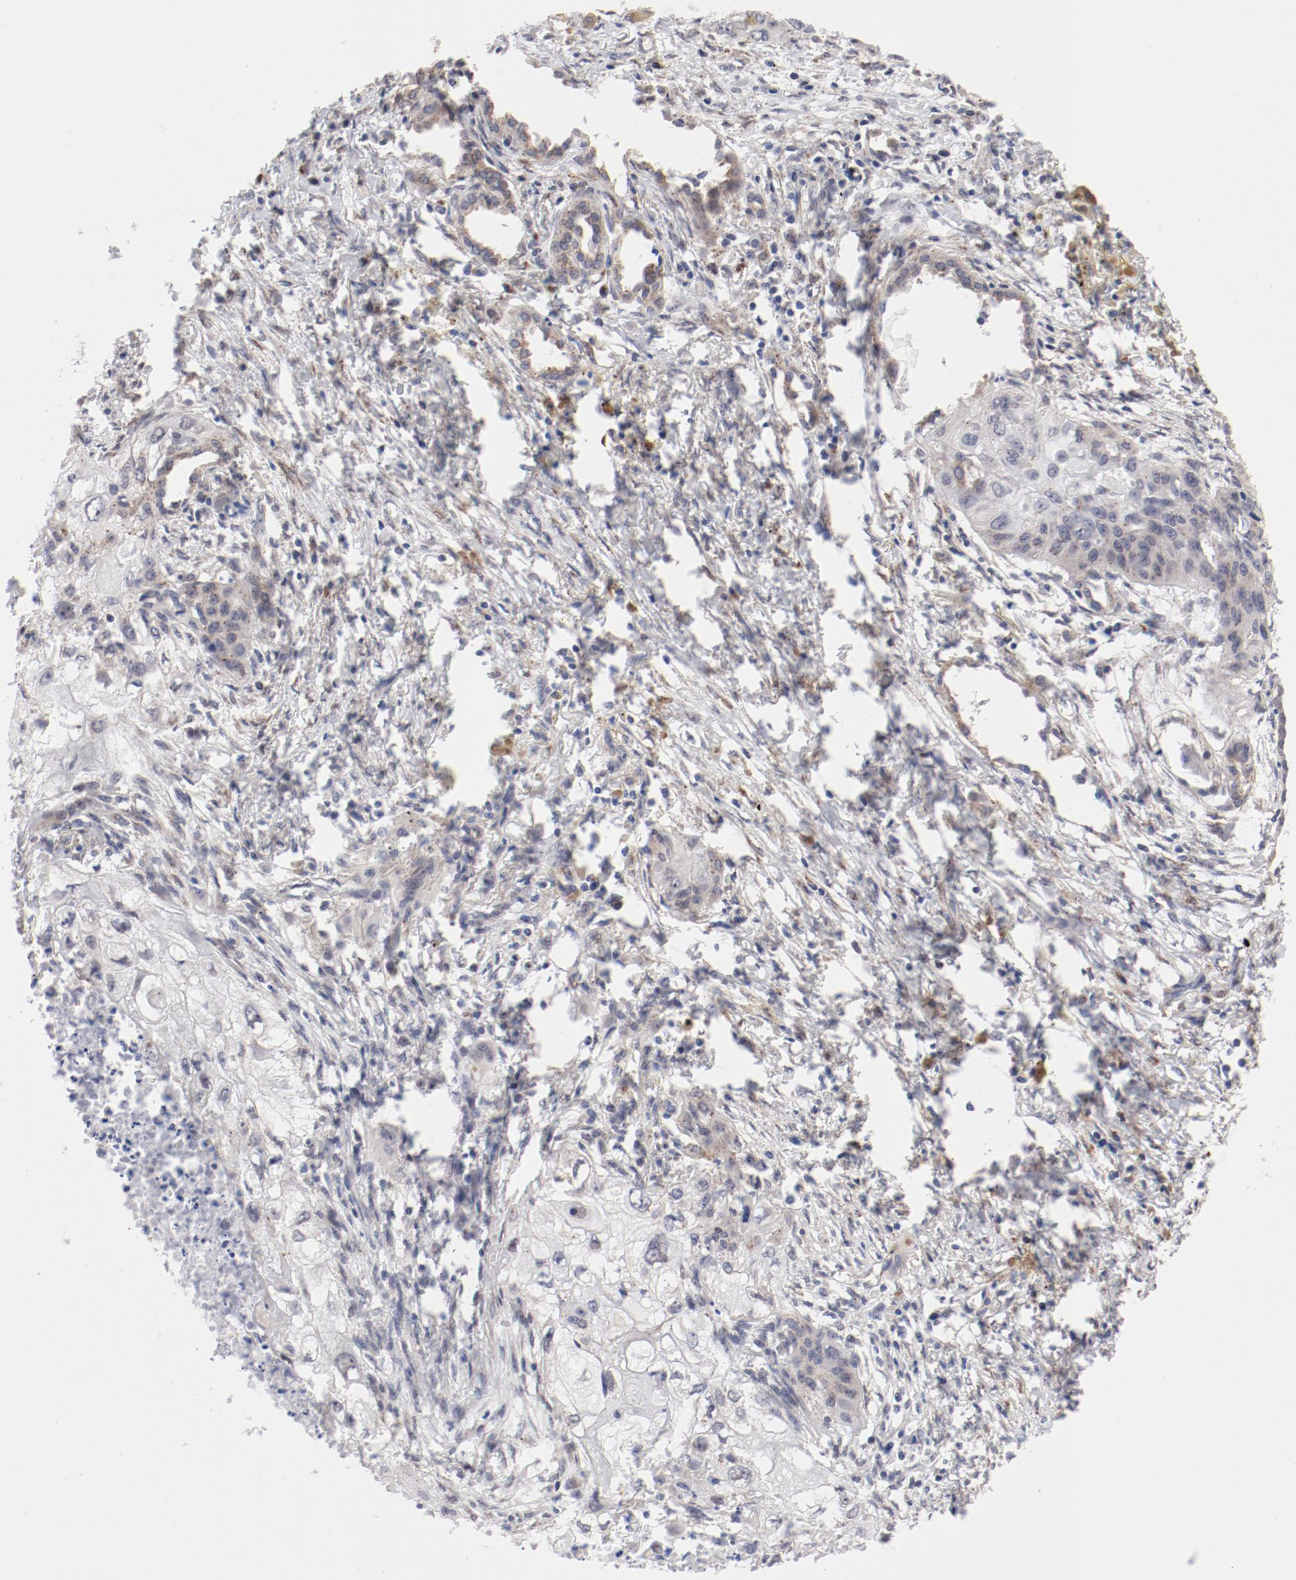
{"staining": {"intensity": "negative", "quantity": "none", "location": "none"}, "tissue": "lung cancer", "cell_type": "Tumor cells", "image_type": "cancer", "snomed": [{"axis": "morphology", "description": "Squamous cell carcinoma, NOS"}, {"axis": "topography", "description": "Lung"}], "caption": "Immunohistochemical staining of lung squamous cell carcinoma reveals no significant staining in tumor cells.", "gene": "RPL12", "patient": {"sex": "male", "age": 71}}